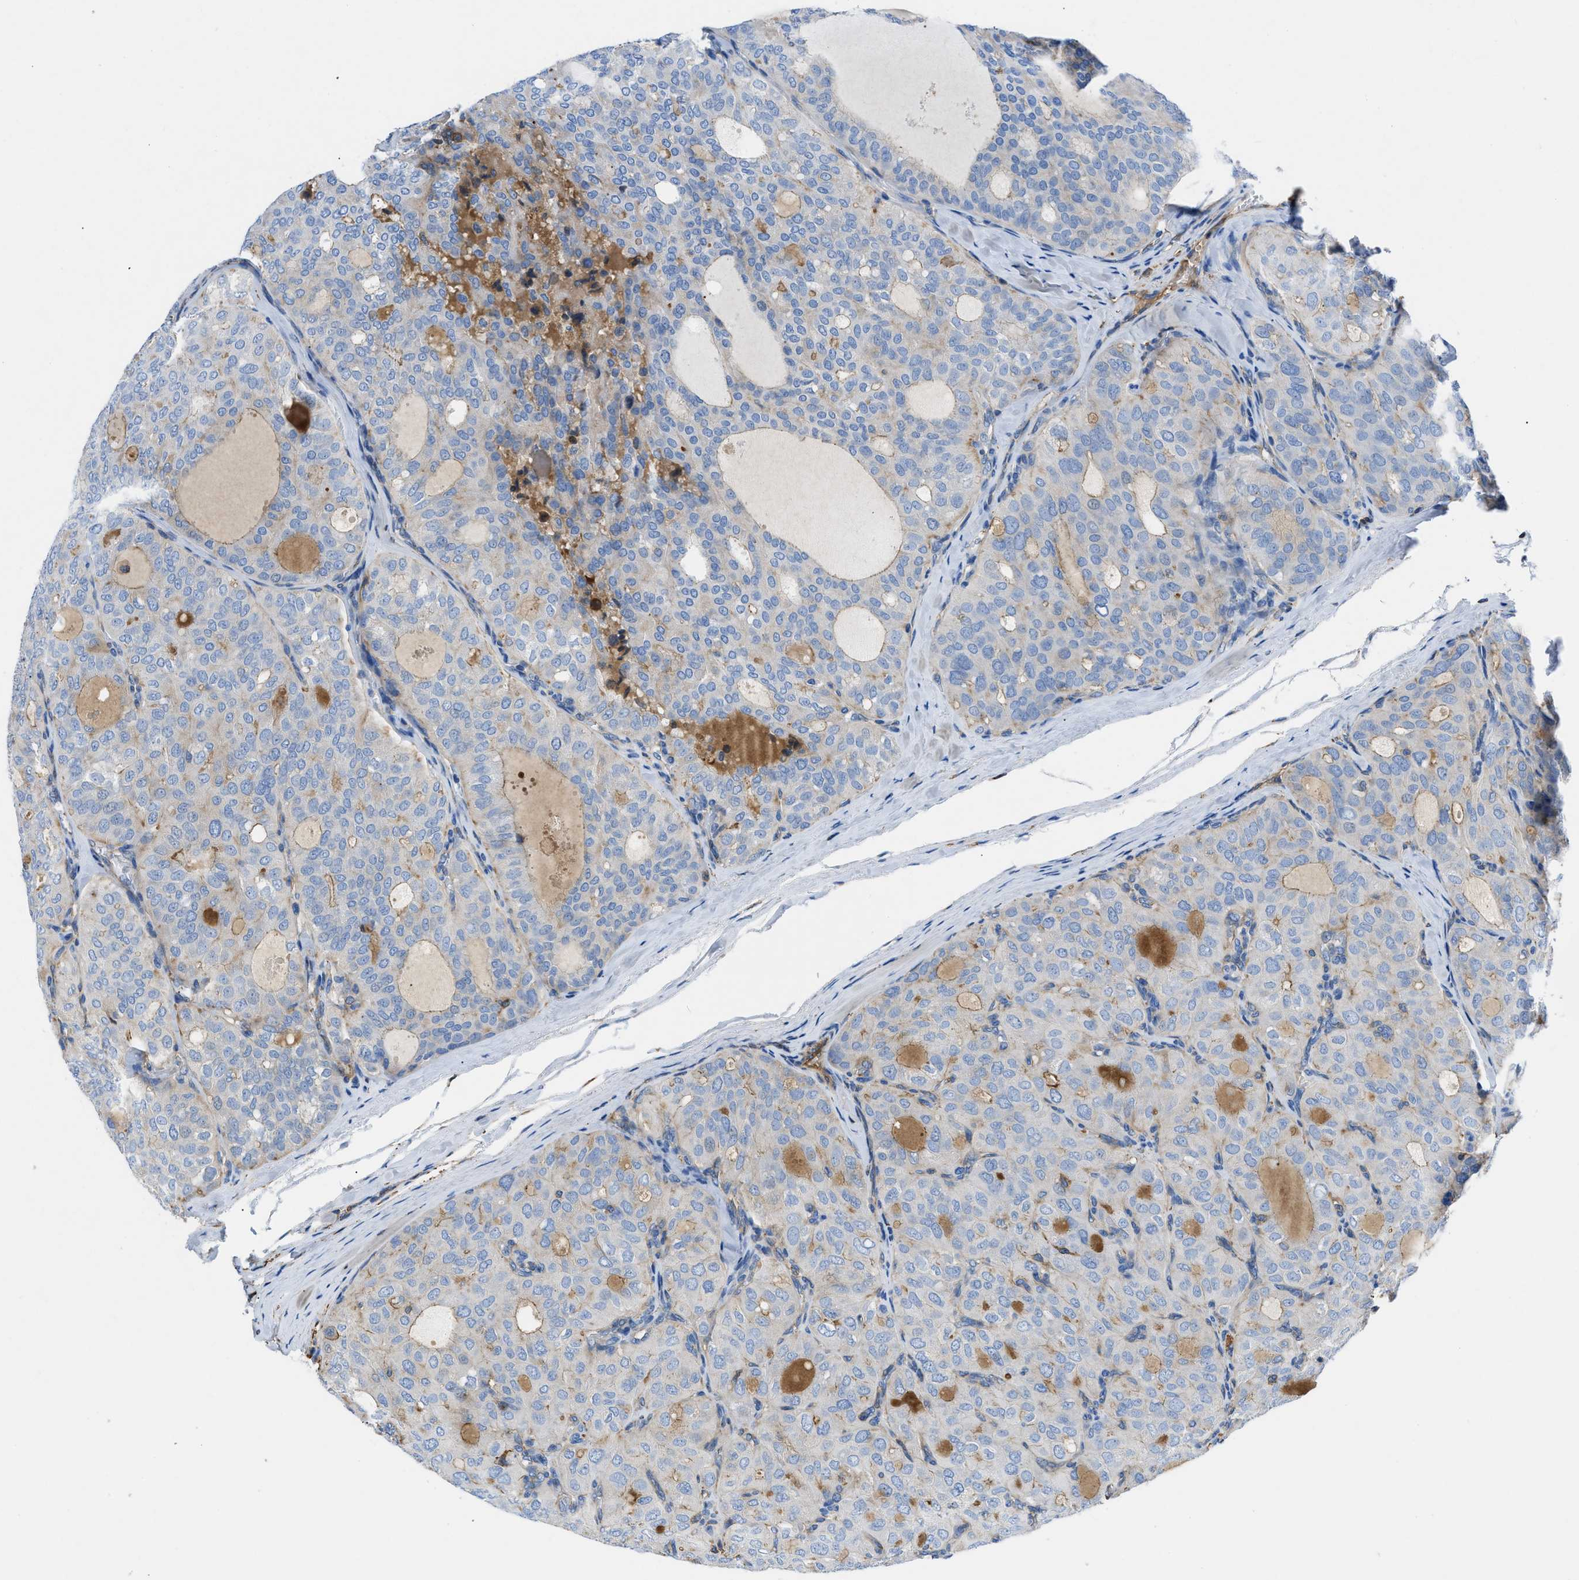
{"staining": {"intensity": "weak", "quantity": "<25%", "location": "cytoplasmic/membranous"}, "tissue": "thyroid cancer", "cell_type": "Tumor cells", "image_type": "cancer", "snomed": [{"axis": "morphology", "description": "Follicular adenoma carcinoma, NOS"}, {"axis": "topography", "description": "Thyroid gland"}], "caption": "Immunohistochemistry (IHC) histopathology image of thyroid cancer stained for a protein (brown), which shows no positivity in tumor cells.", "gene": "ATP6V0D1", "patient": {"sex": "male", "age": 75}}